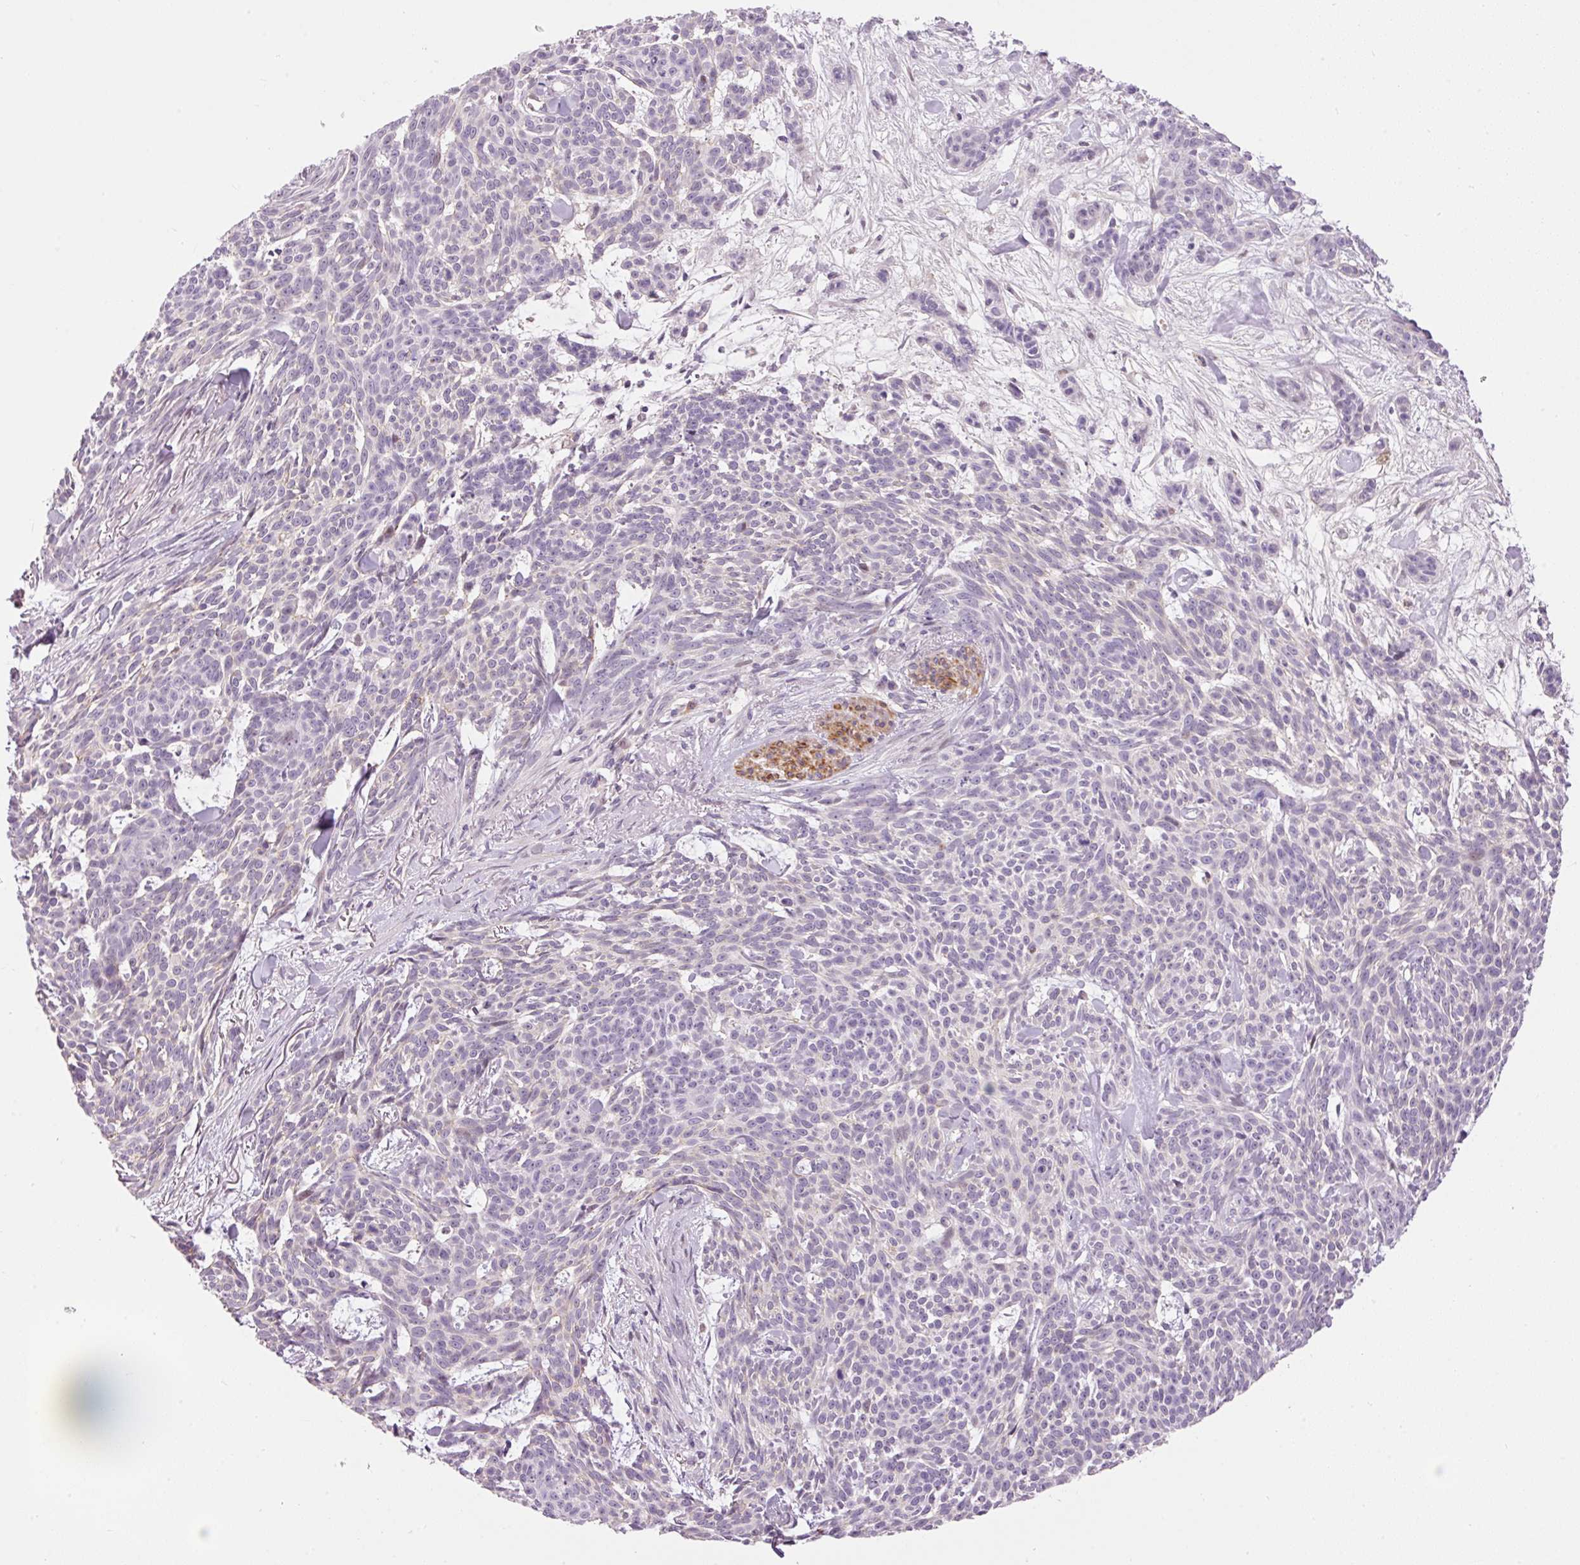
{"staining": {"intensity": "negative", "quantity": "none", "location": "none"}, "tissue": "skin cancer", "cell_type": "Tumor cells", "image_type": "cancer", "snomed": [{"axis": "morphology", "description": "Basal cell carcinoma"}, {"axis": "topography", "description": "Skin"}], "caption": "Immunohistochemistry micrograph of neoplastic tissue: skin cancer stained with DAB (3,3'-diaminobenzidine) reveals no significant protein expression in tumor cells. (Immunohistochemistry (ihc), brightfield microscopy, high magnification).", "gene": "HNF1A", "patient": {"sex": "female", "age": 93}}